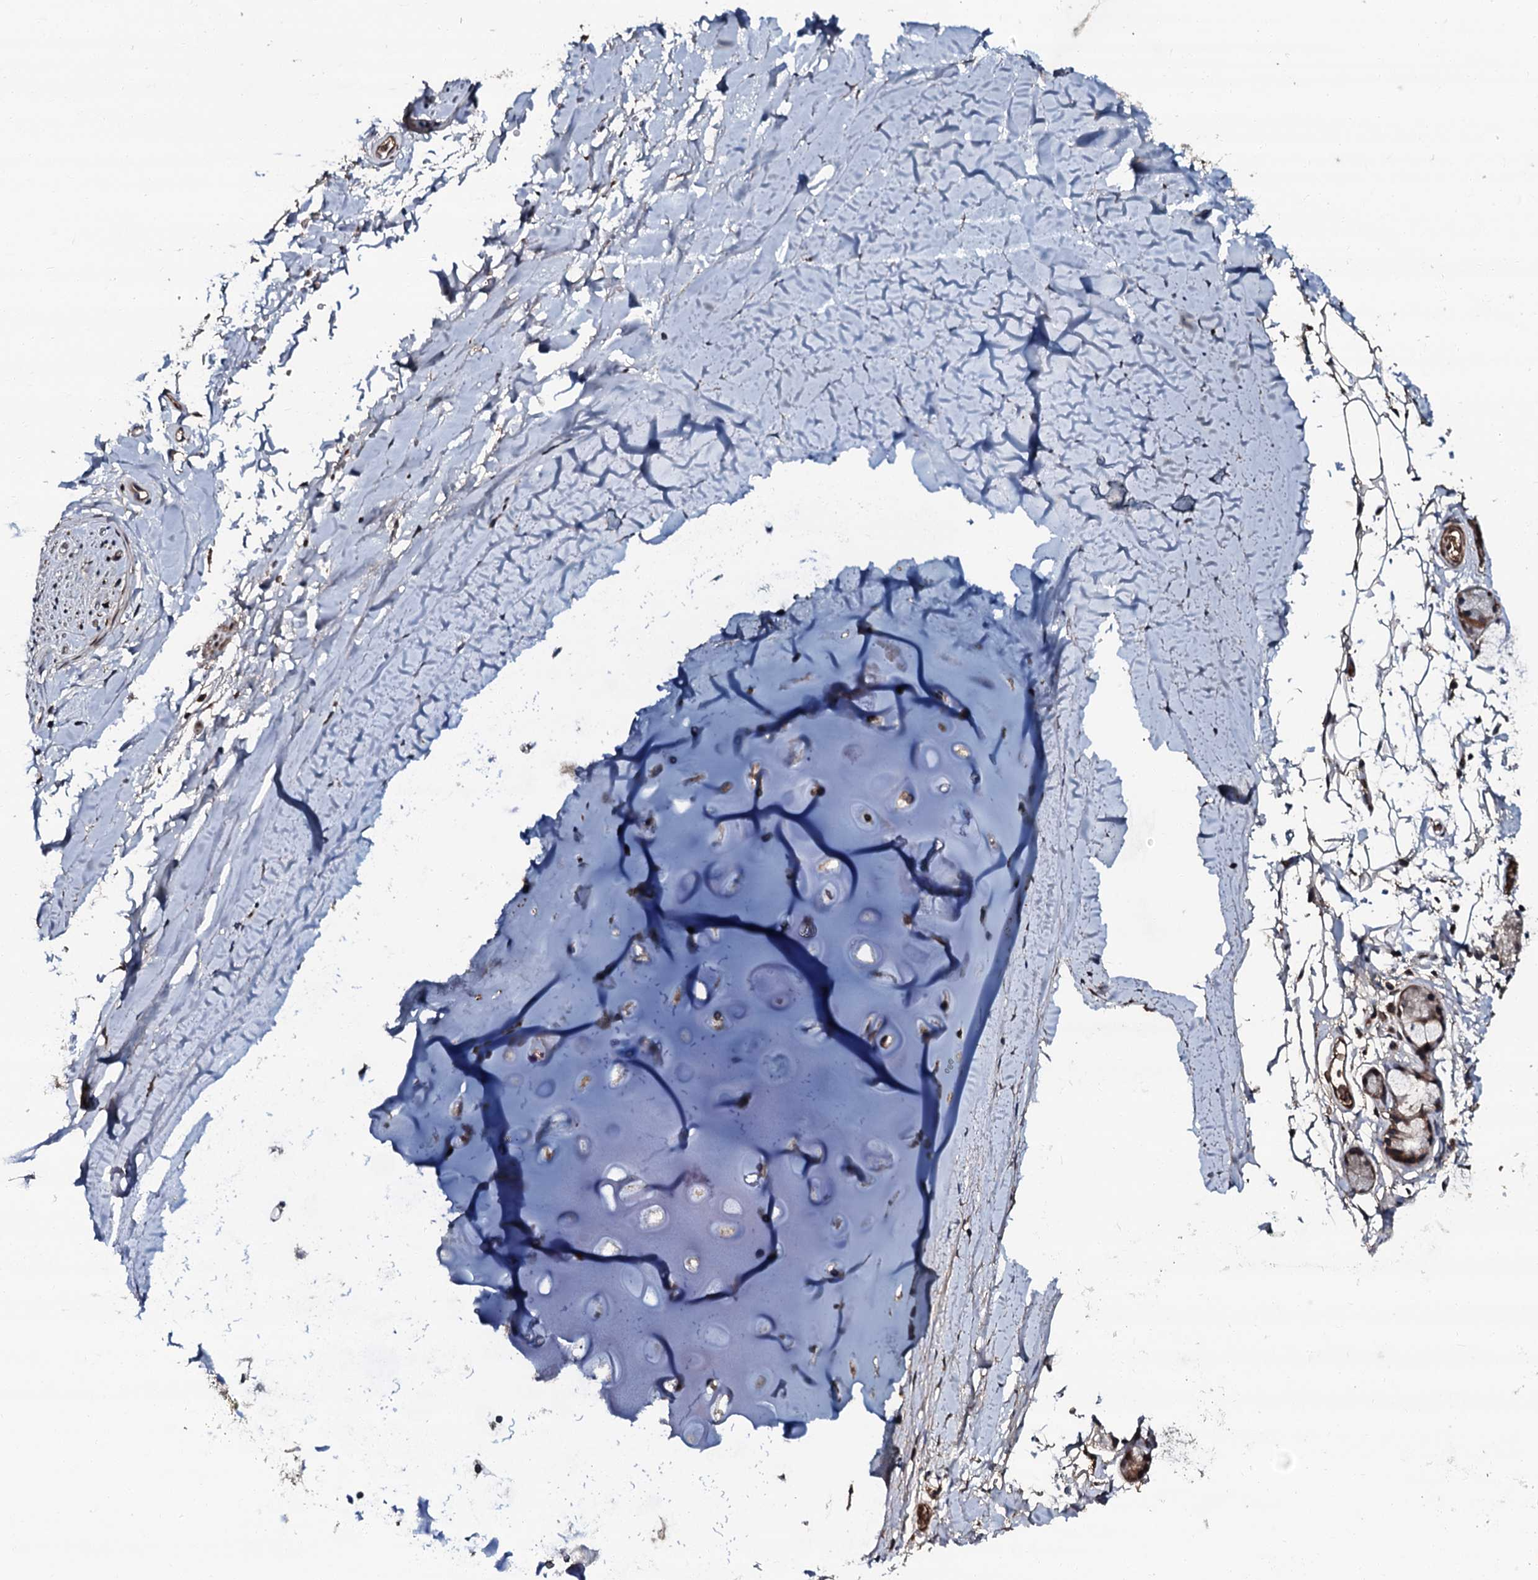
{"staining": {"intensity": "moderate", "quantity": ">75%", "location": "cytoplasmic/membranous"}, "tissue": "adipose tissue", "cell_type": "Adipocytes", "image_type": "normal", "snomed": [{"axis": "morphology", "description": "Normal tissue, NOS"}, {"axis": "topography", "description": "Lymph node"}, {"axis": "topography", "description": "Bronchus"}], "caption": "Immunohistochemistry histopathology image of benign adipose tissue: human adipose tissue stained using immunohistochemistry shows medium levels of moderate protein expression localized specifically in the cytoplasmic/membranous of adipocytes, appearing as a cytoplasmic/membranous brown color.", "gene": "N4BP1", "patient": {"sex": "male", "age": 63}}